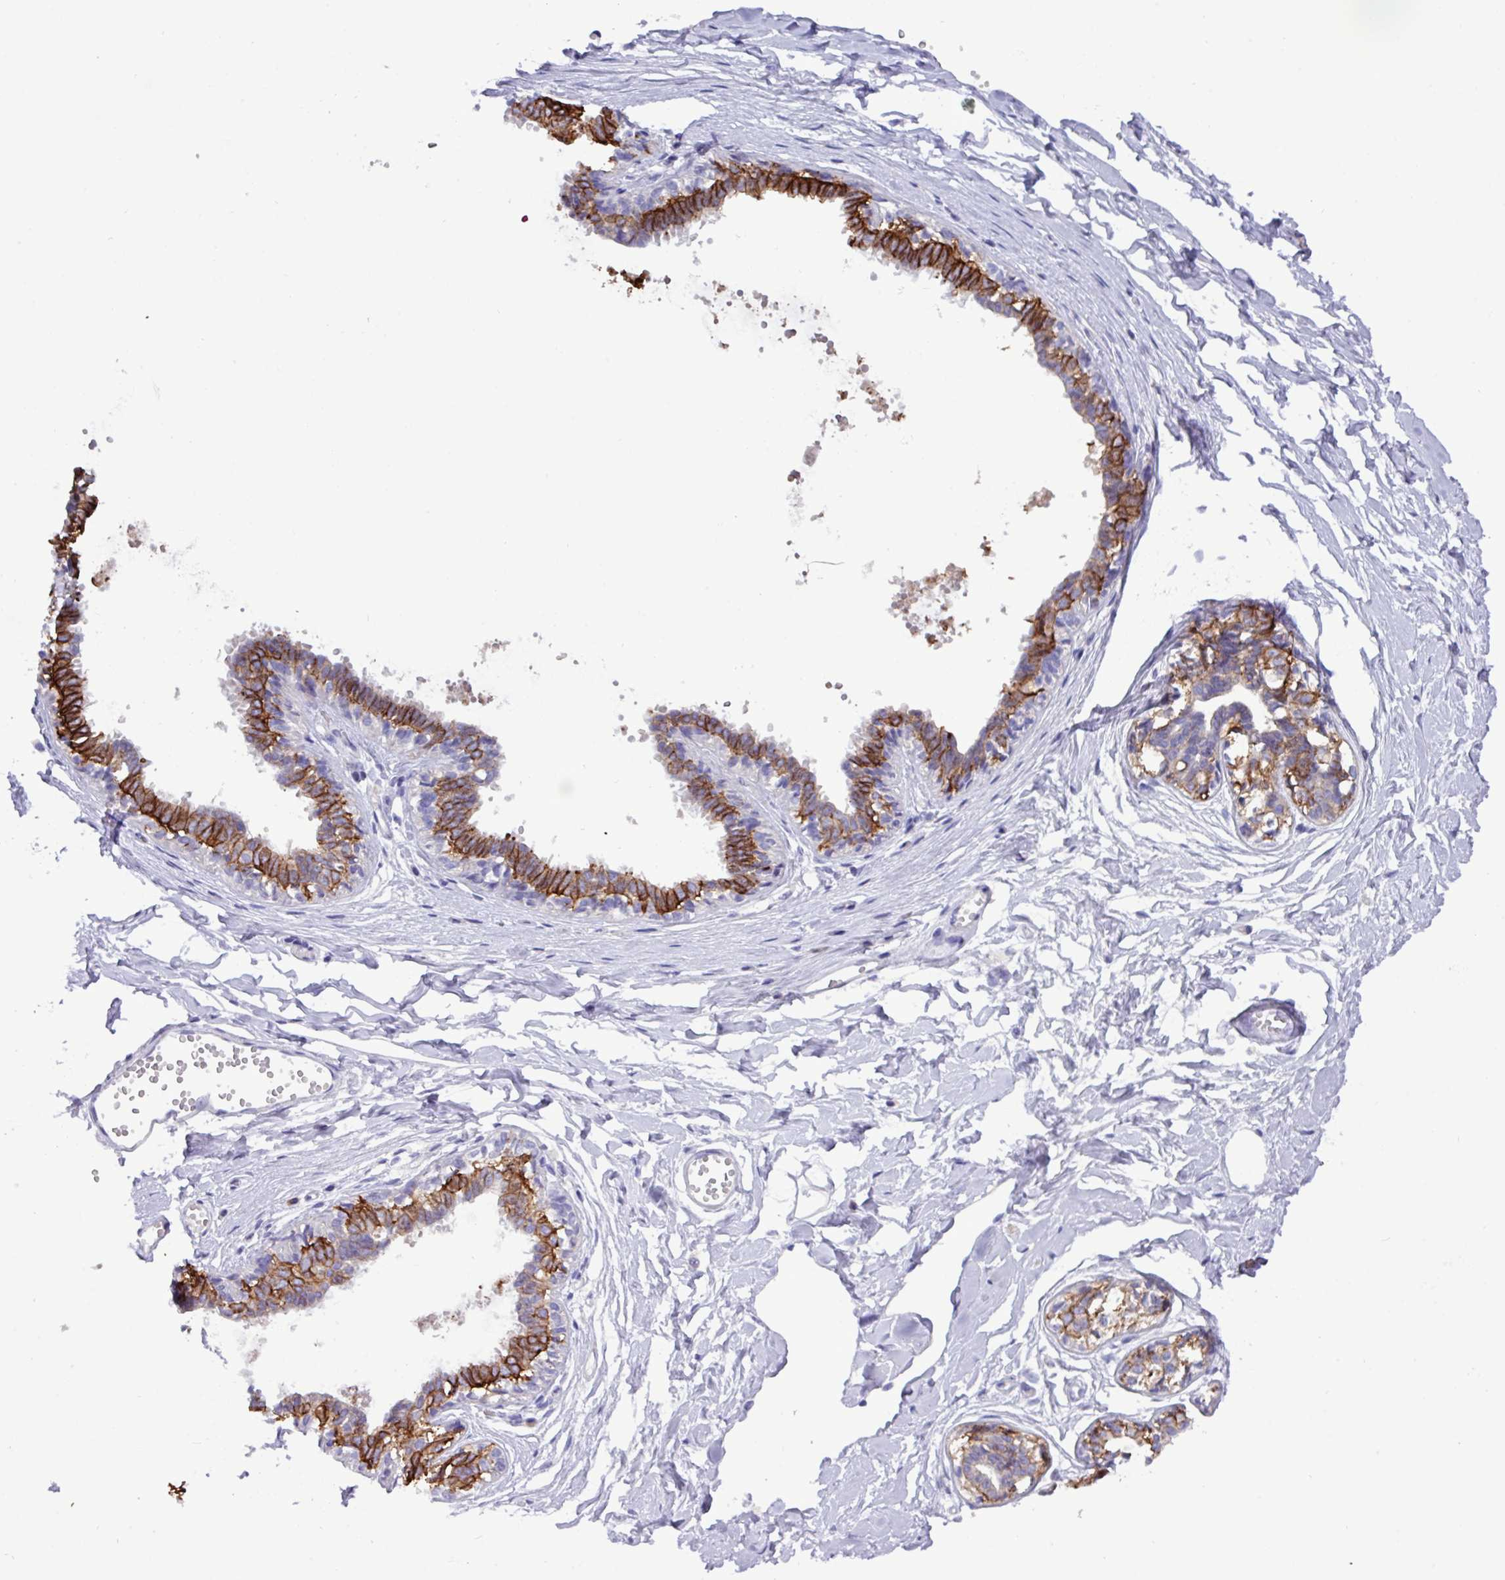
{"staining": {"intensity": "negative", "quantity": "none", "location": "none"}, "tissue": "breast", "cell_type": "Adipocytes", "image_type": "normal", "snomed": [{"axis": "morphology", "description": "Normal tissue, NOS"}, {"axis": "topography", "description": "Breast"}], "caption": "This is an immunohistochemistry image of benign breast. There is no positivity in adipocytes.", "gene": "EPCAM", "patient": {"sex": "female", "age": 27}}